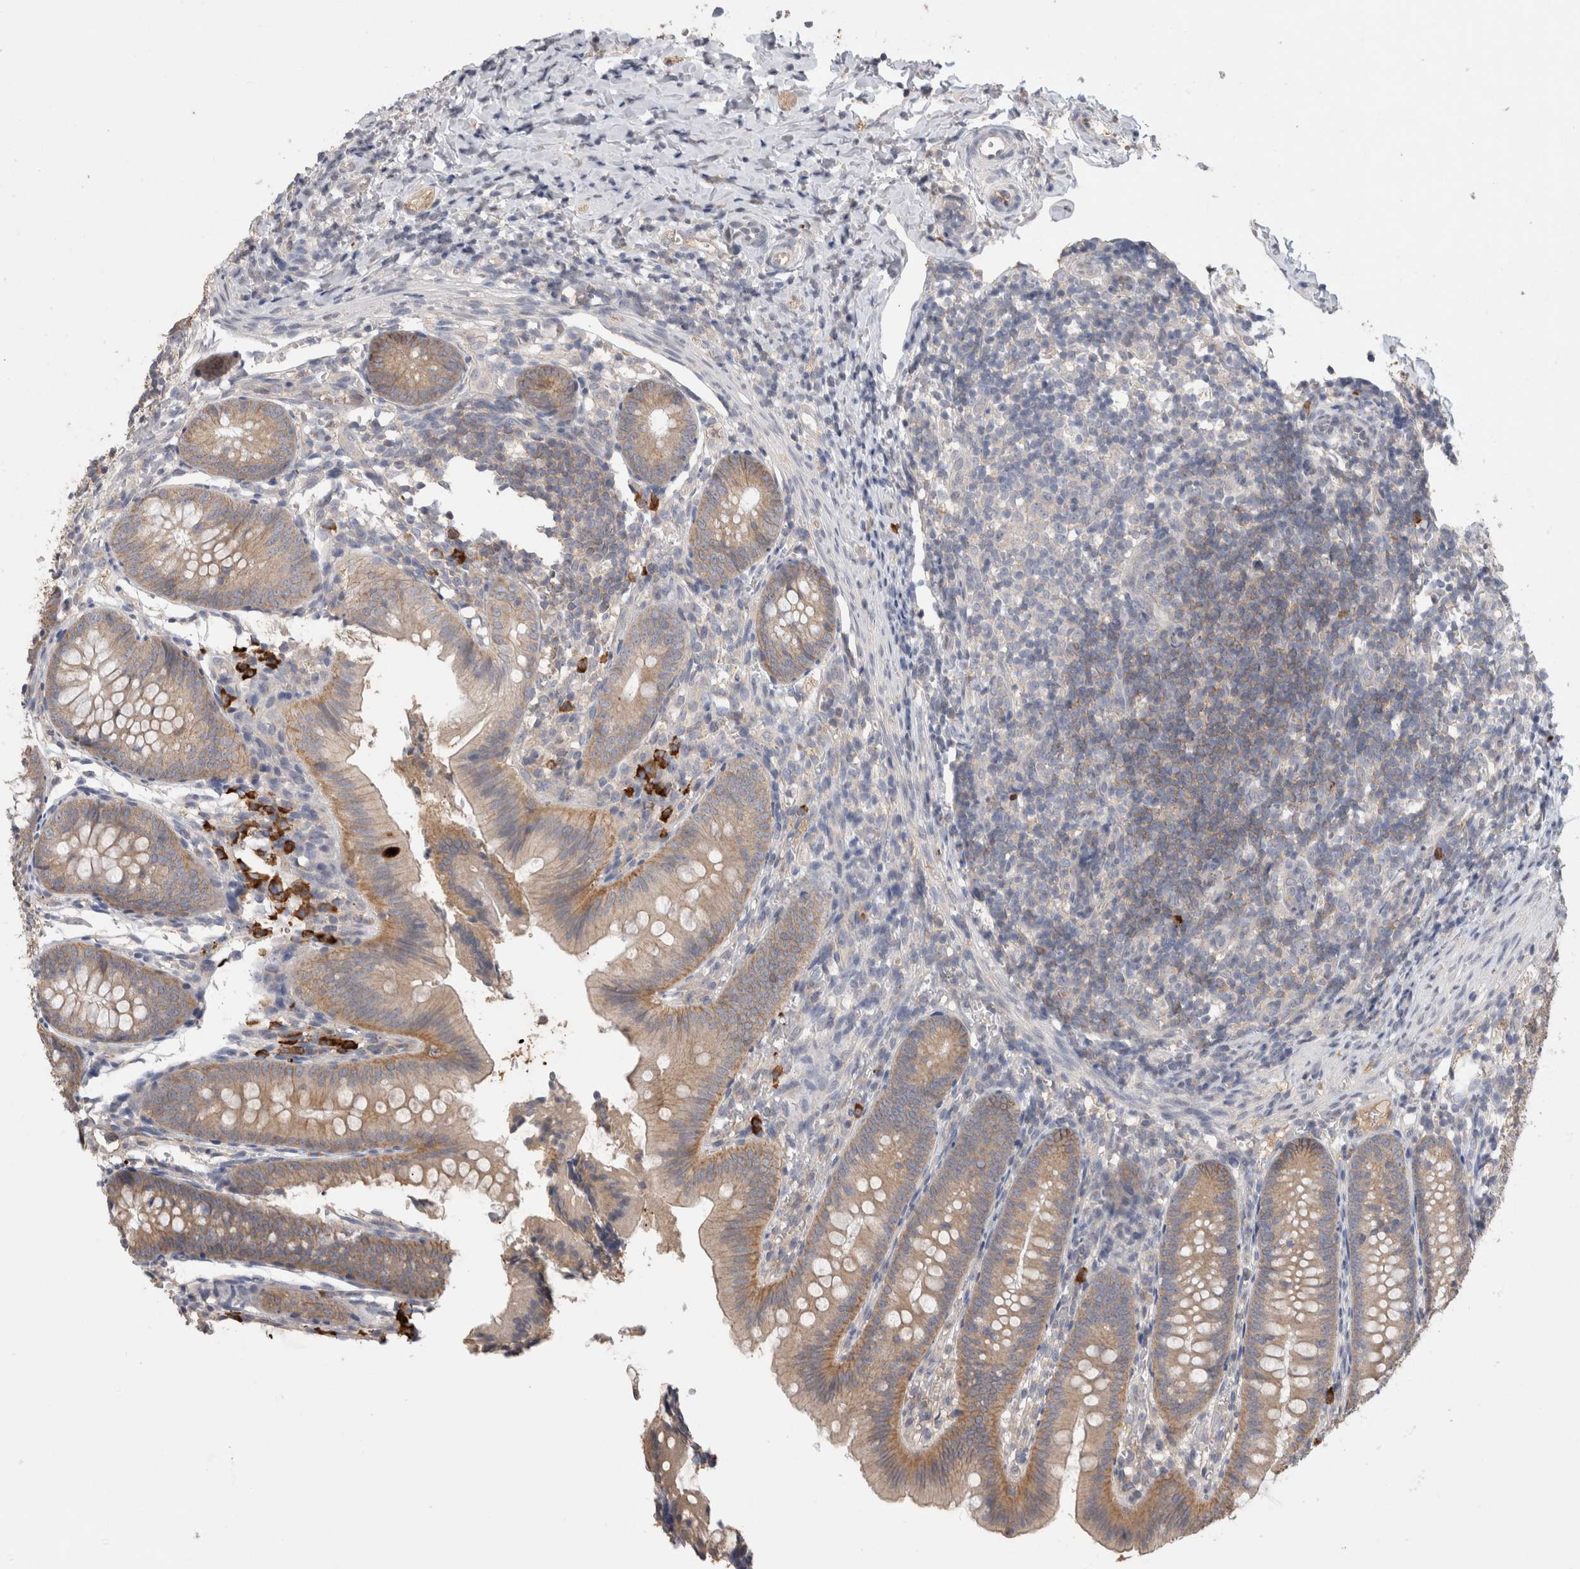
{"staining": {"intensity": "weak", "quantity": "25%-75%", "location": "cytoplasmic/membranous"}, "tissue": "appendix", "cell_type": "Glandular cells", "image_type": "normal", "snomed": [{"axis": "morphology", "description": "Normal tissue, NOS"}, {"axis": "topography", "description": "Appendix"}], "caption": "Protein expression analysis of unremarkable appendix reveals weak cytoplasmic/membranous expression in about 25%-75% of glandular cells. Immunohistochemistry stains the protein in brown and the nuclei are stained blue.", "gene": "PPP3CC", "patient": {"sex": "male", "age": 1}}